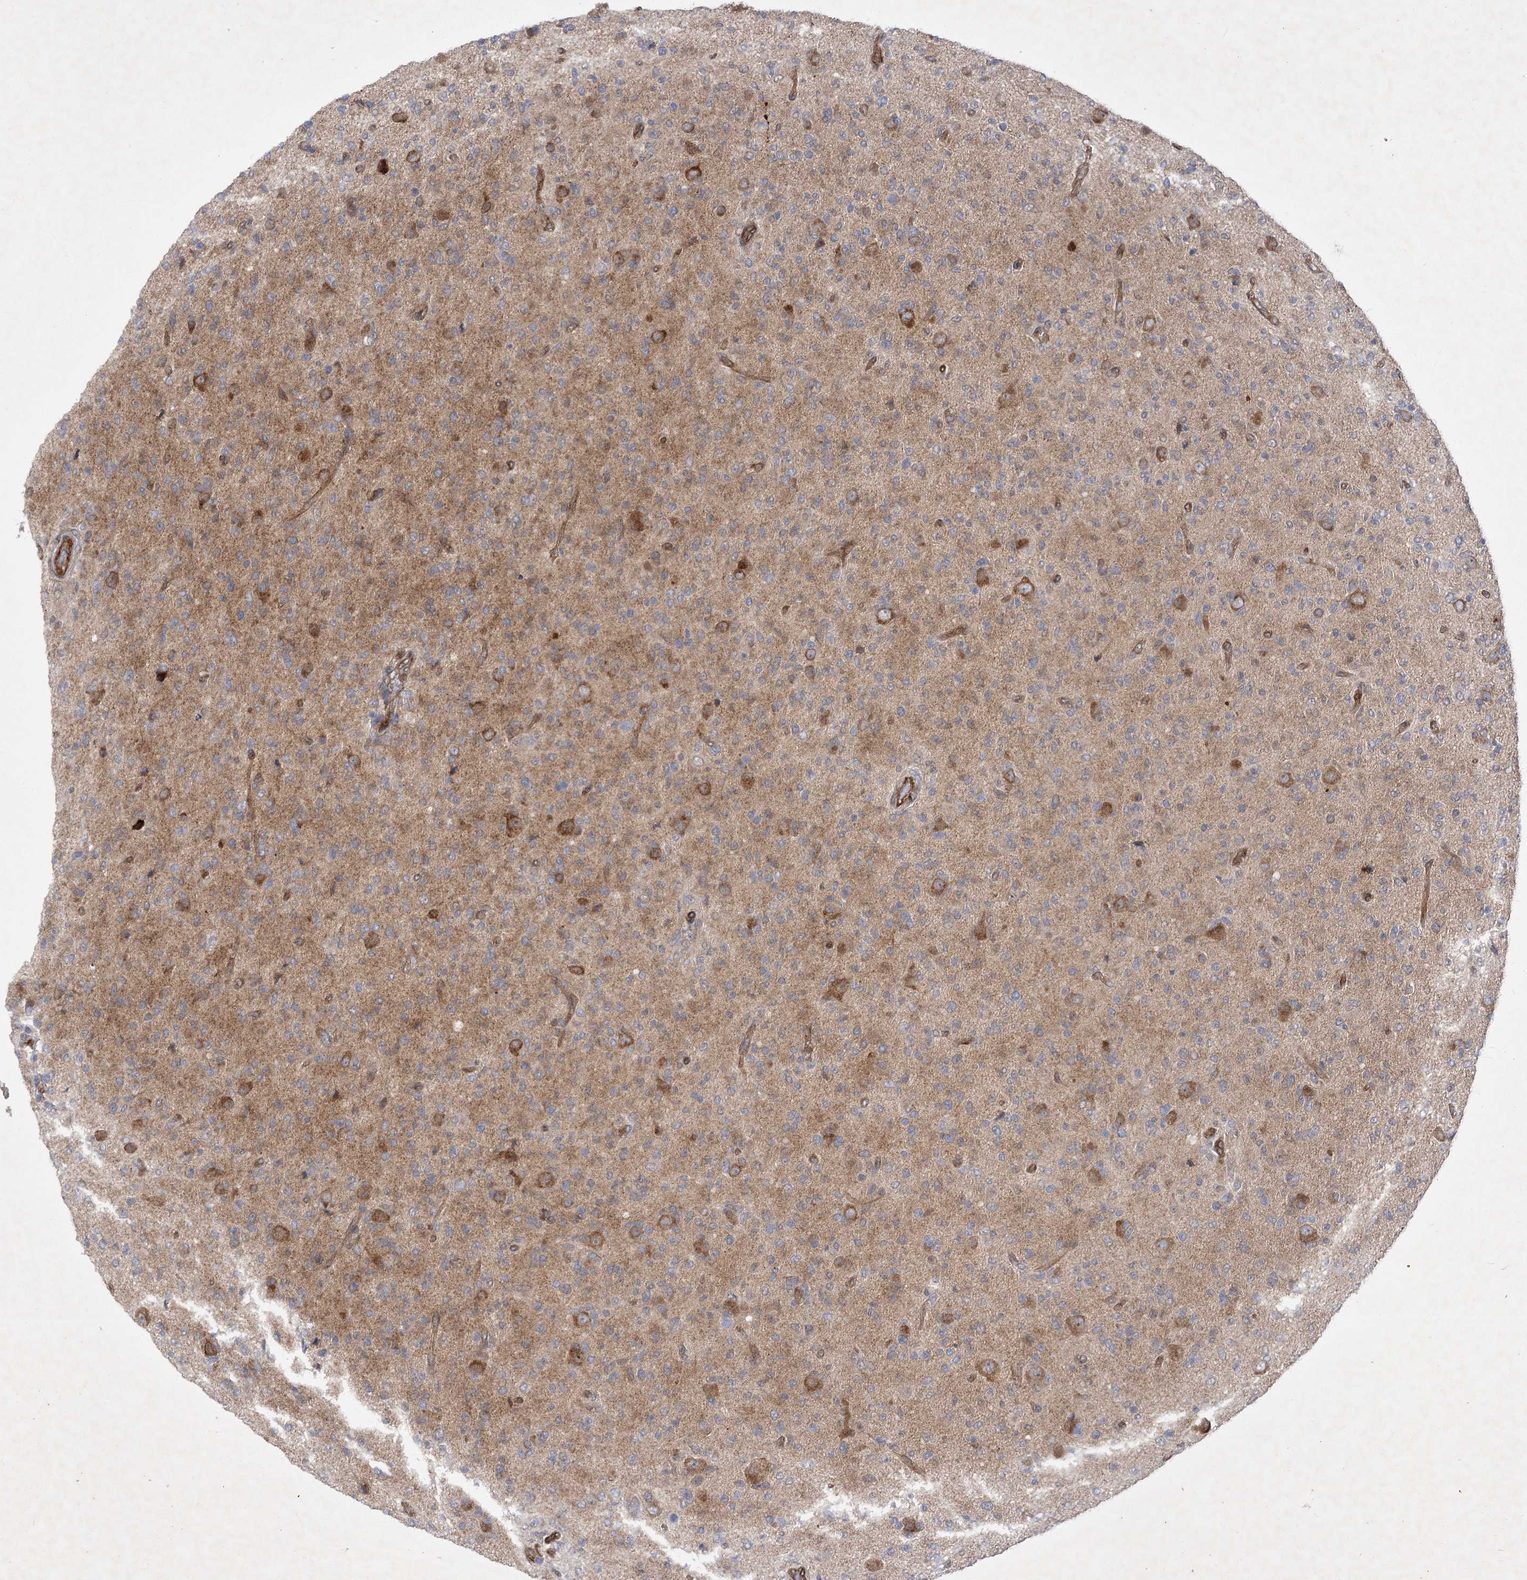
{"staining": {"intensity": "weak", "quantity": "<25%", "location": "cytoplasmic/membranous"}, "tissue": "glioma", "cell_type": "Tumor cells", "image_type": "cancer", "snomed": [{"axis": "morphology", "description": "Glioma, malignant, High grade"}, {"axis": "topography", "description": "Brain"}], "caption": "Immunohistochemical staining of glioma shows no significant staining in tumor cells.", "gene": "ARHGAP31", "patient": {"sex": "female", "age": 57}}